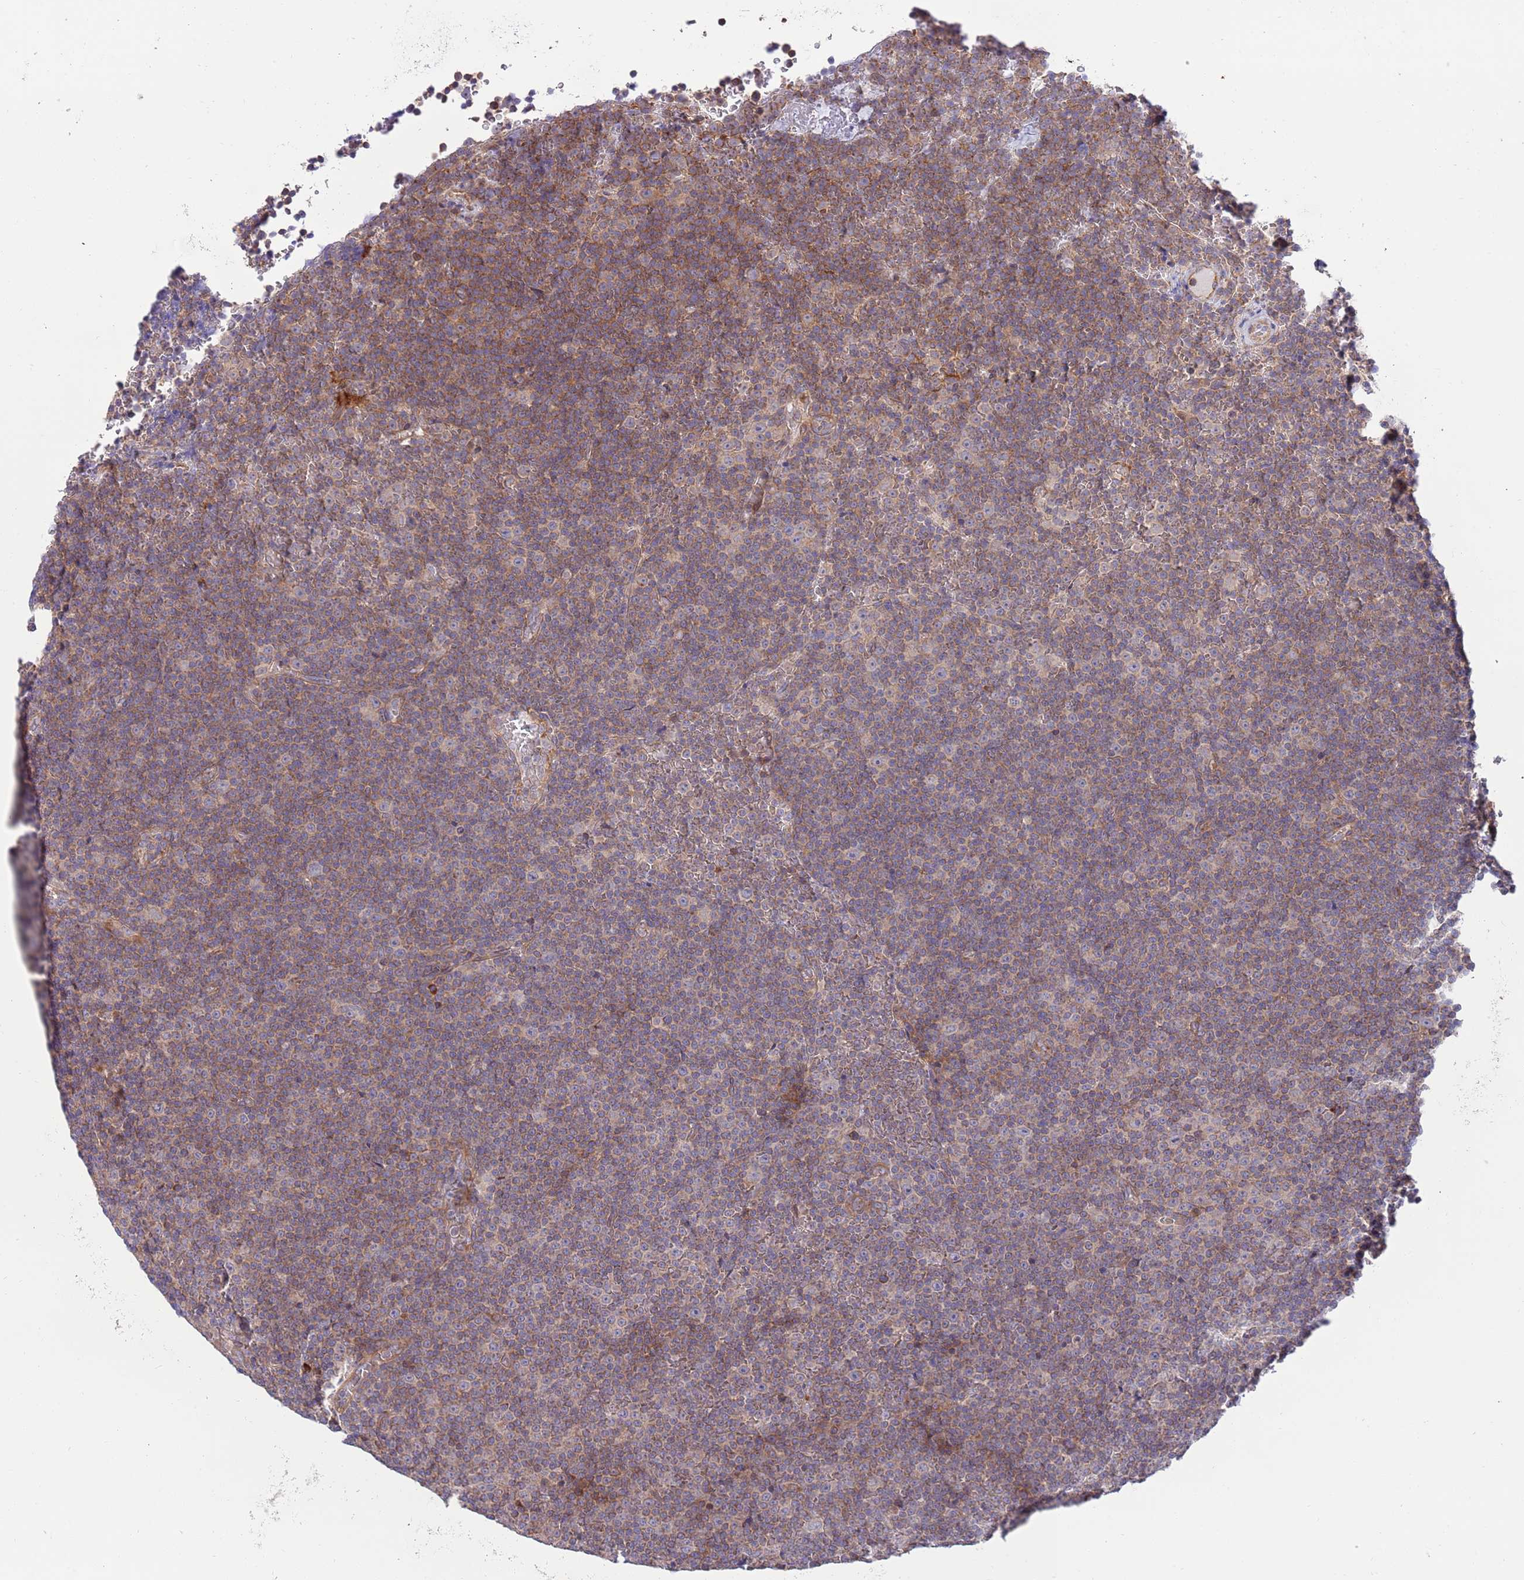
{"staining": {"intensity": "weak", "quantity": "25%-75%", "location": "cytoplasmic/membranous"}, "tissue": "lymphoma", "cell_type": "Tumor cells", "image_type": "cancer", "snomed": [{"axis": "morphology", "description": "Malignant lymphoma, non-Hodgkin's type, Low grade"}, {"axis": "topography", "description": "Lymph node"}], "caption": "Protein expression analysis of low-grade malignant lymphoma, non-Hodgkin's type displays weak cytoplasmic/membranous positivity in about 25%-75% of tumor cells.", "gene": "DAND5", "patient": {"sex": "female", "age": 67}}